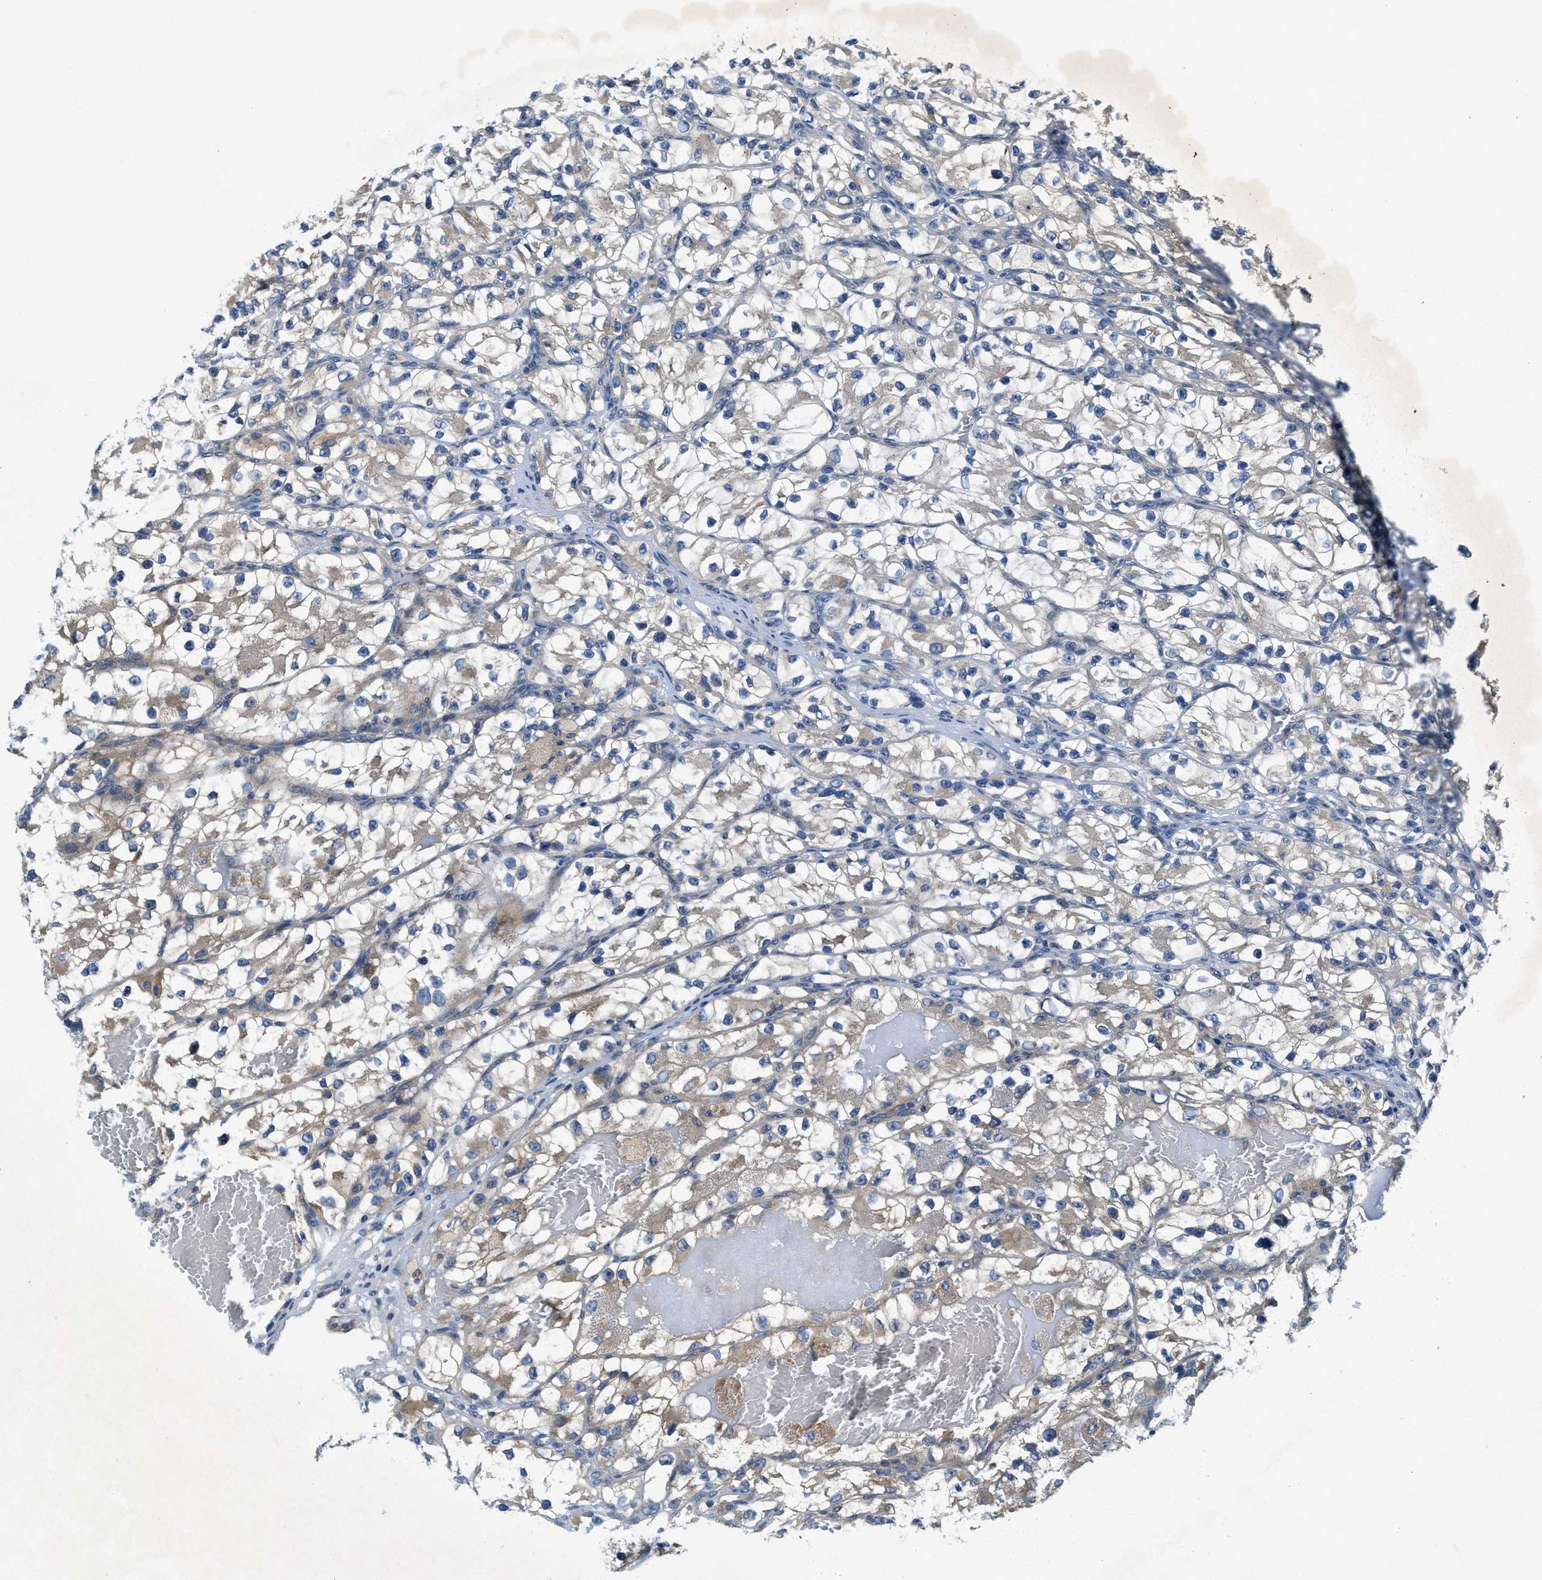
{"staining": {"intensity": "weak", "quantity": "25%-75%", "location": "cytoplasmic/membranous"}, "tissue": "renal cancer", "cell_type": "Tumor cells", "image_type": "cancer", "snomed": [{"axis": "morphology", "description": "Adenocarcinoma, NOS"}, {"axis": "topography", "description": "Kidney"}], "caption": "The immunohistochemical stain shows weak cytoplasmic/membranous staining in tumor cells of renal cancer (adenocarcinoma) tissue. The protein is shown in brown color, while the nuclei are stained blue.", "gene": "RIPK2", "patient": {"sex": "female", "age": 57}}